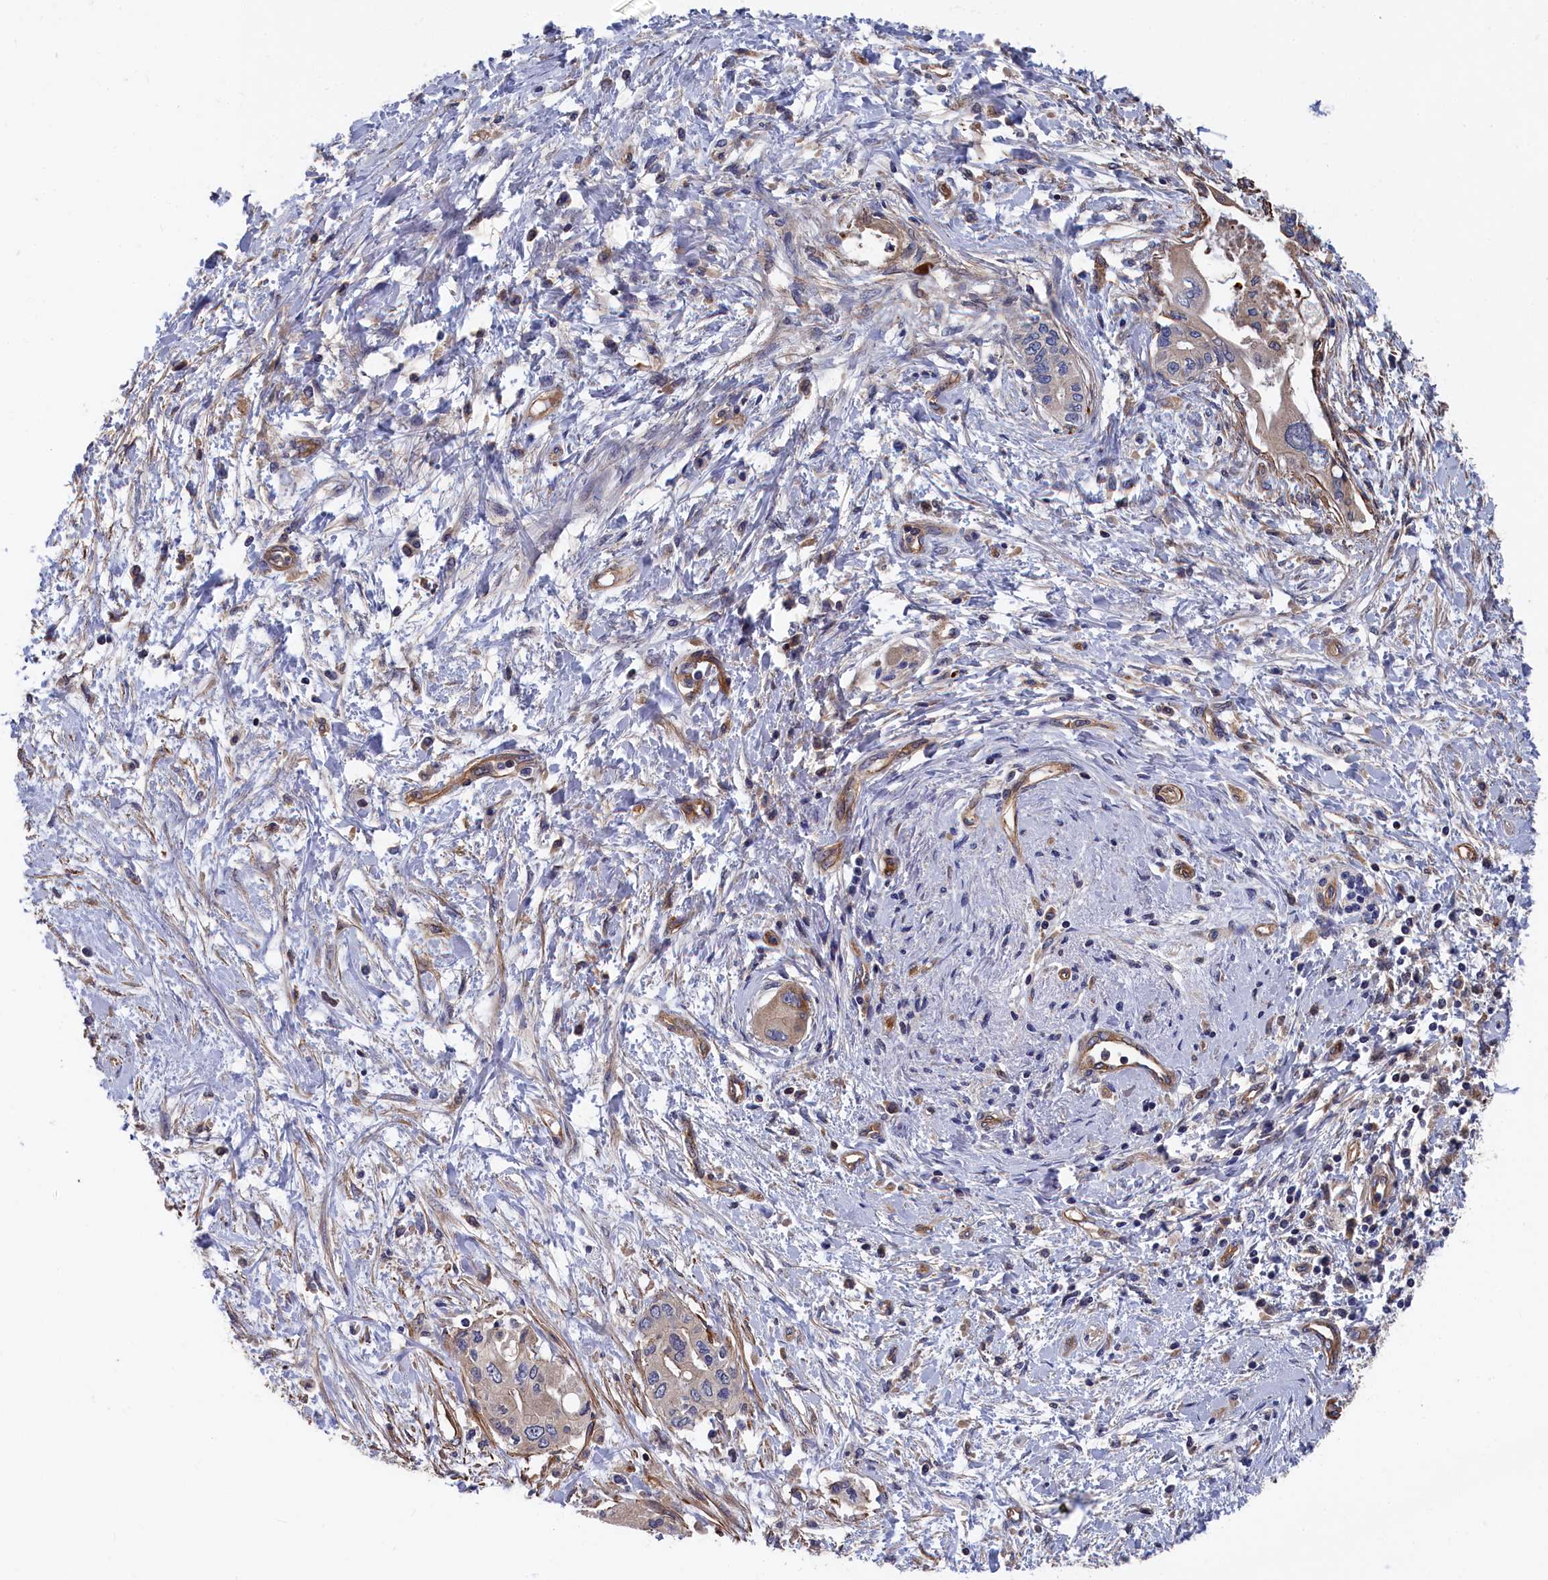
{"staining": {"intensity": "moderate", "quantity": "<25%", "location": "cytoplasmic/membranous"}, "tissue": "pancreatic cancer", "cell_type": "Tumor cells", "image_type": "cancer", "snomed": [{"axis": "morphology", "description": "Adenocarcinoma, NOS"}, {"axis": "topography", "description": "Pancreas"}], "caption": "IHC micrograph of human pancreatic cancer (adenocarcinoma) stained for a protein (brown), which shows low levels of moderate cytoplasmic/membranous staining in about <25% of tumor cells.", "gene": "LDHD", "patient": {"sex": "male", "age": 46}}